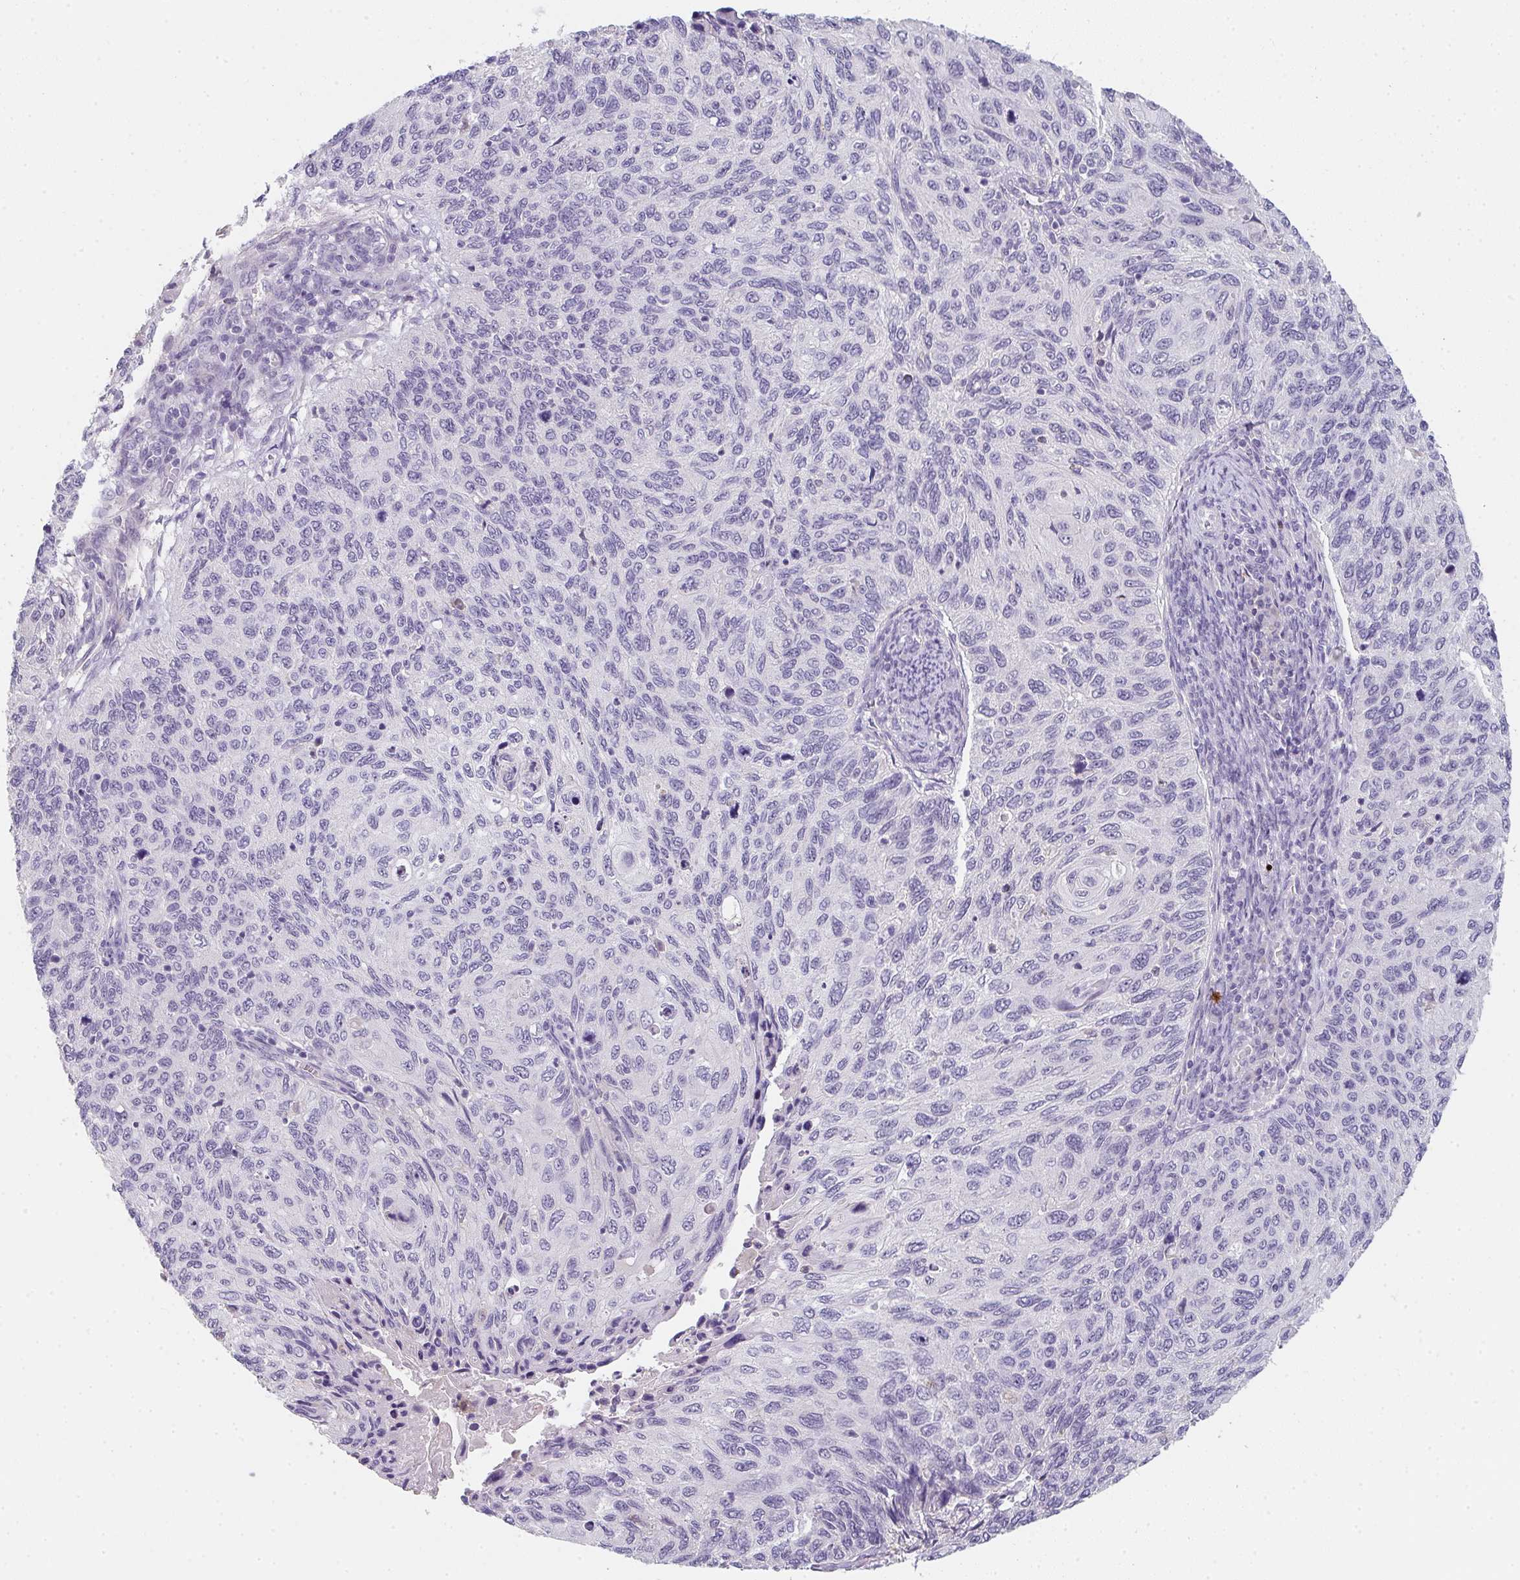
{"staining": {"intensity": "negative", "quantity": "none", "location": "none"}, "tissue": "cervical cancer", "cell_type": "Tumor cells", "image_type": "cancer", "snomed": [{"axis": "morphology", "description": "Squamous cell carcinoma, NOS"}, {"axis": "topography", "description": "Cervix"}], "caption": "Tumor cells show no significant expression in cervical cancer. (DAB (3,3'-diaminobenzidine) IHC with hematoxylin counter stain).", "gene": "C1QTNF8", "patient": {"sex": "female", "age": 70}}